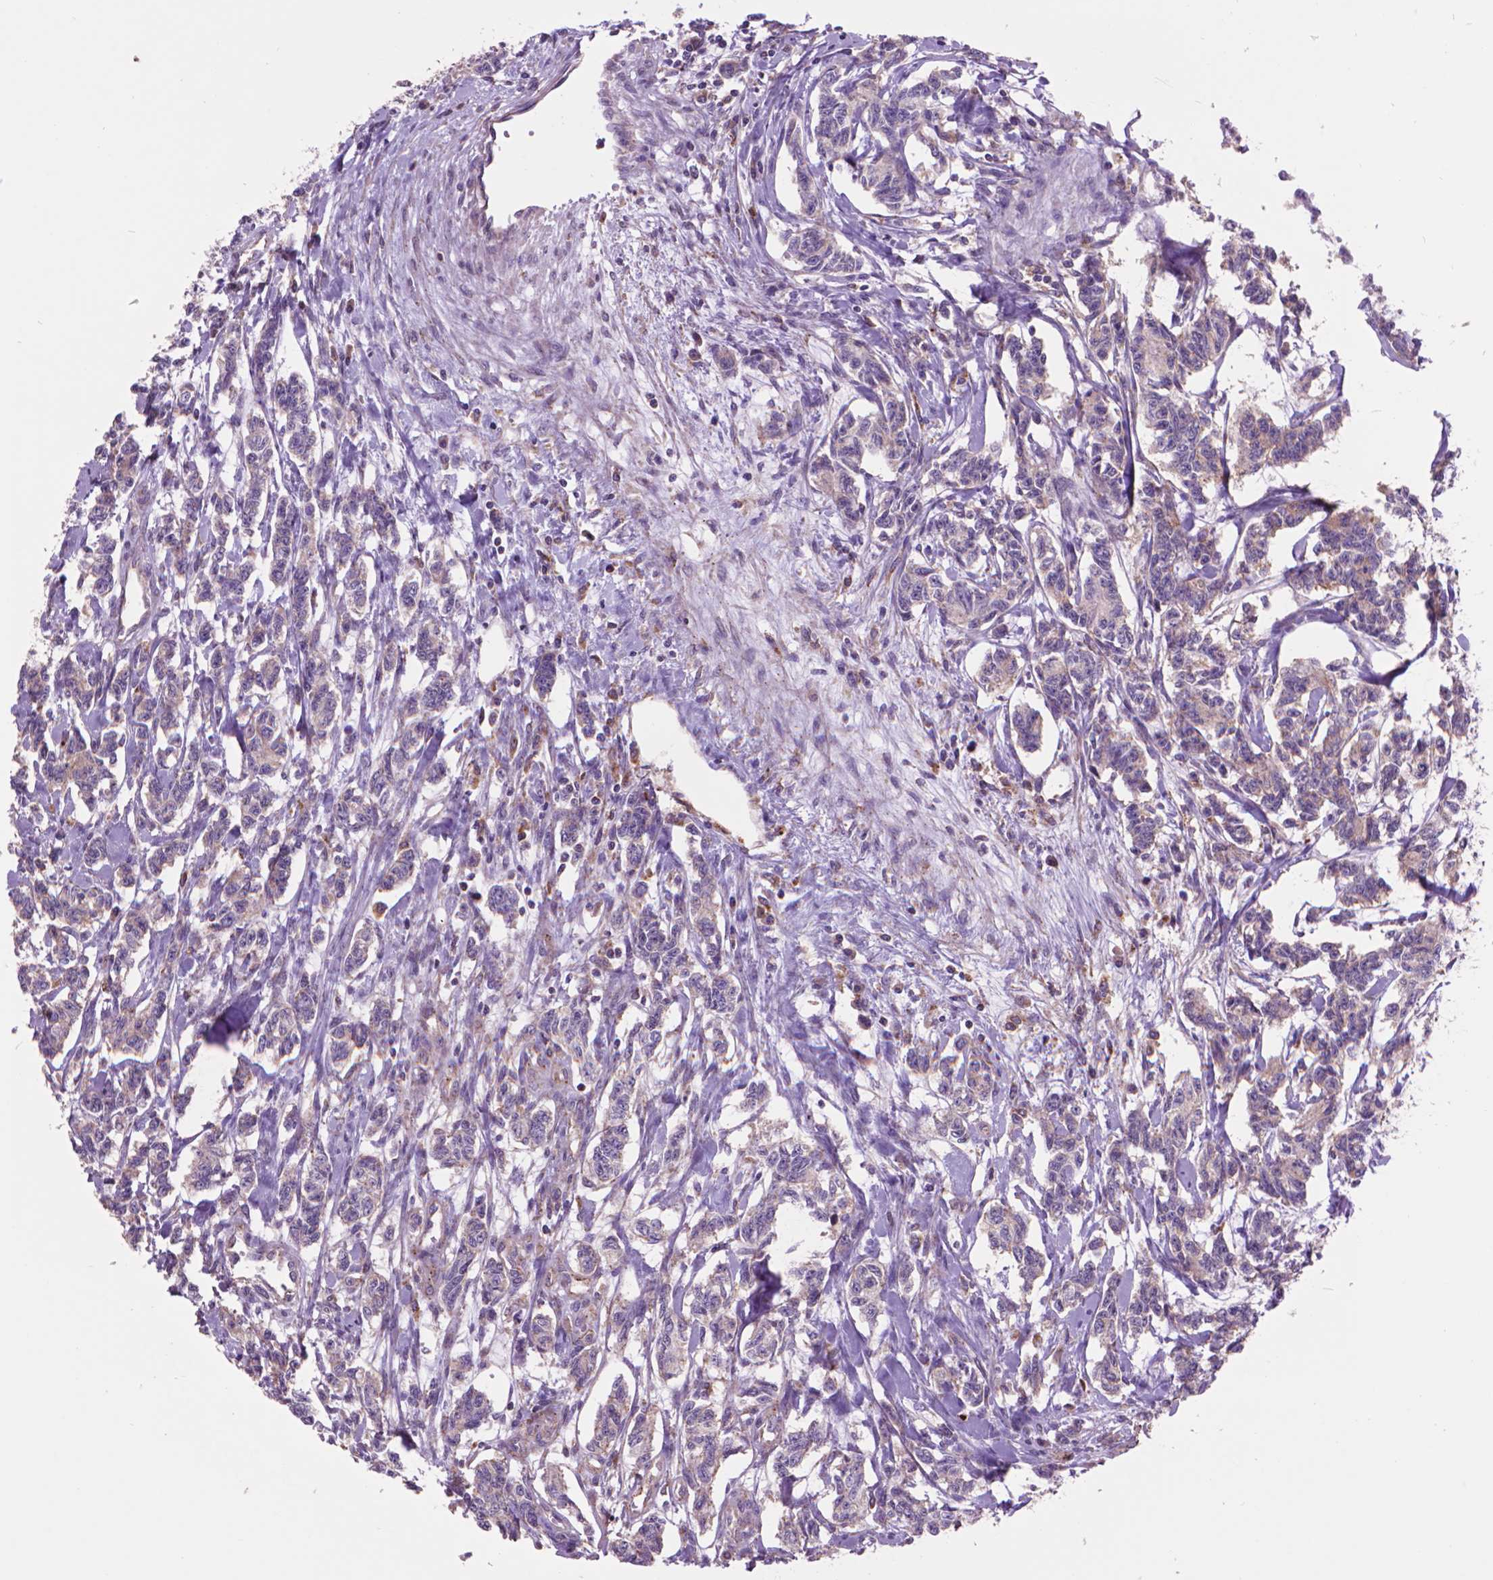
{"staining": {"intensity": "weak", "quantity": "25%-75%", "location": "cytoplasmic/membranous"}, "tissue": "carcinoid", "cell_type": "Tumor cells", "image_type": "cancer", "snomed": [{"axis": "morphology", "description": "Carcinoid, malignant, NOS"}, {"axis": "topography", "description": "Kidney"}], "caption": "The photomicrograph shows immunohistochemical staining of malignant carcinoid. There is weak cytoplasmic/membranous staining is appreciated in approximately 25%-75% of tumor cells.", "gene": "GLB1", "patient": {"sex": "female", "age": 41}}